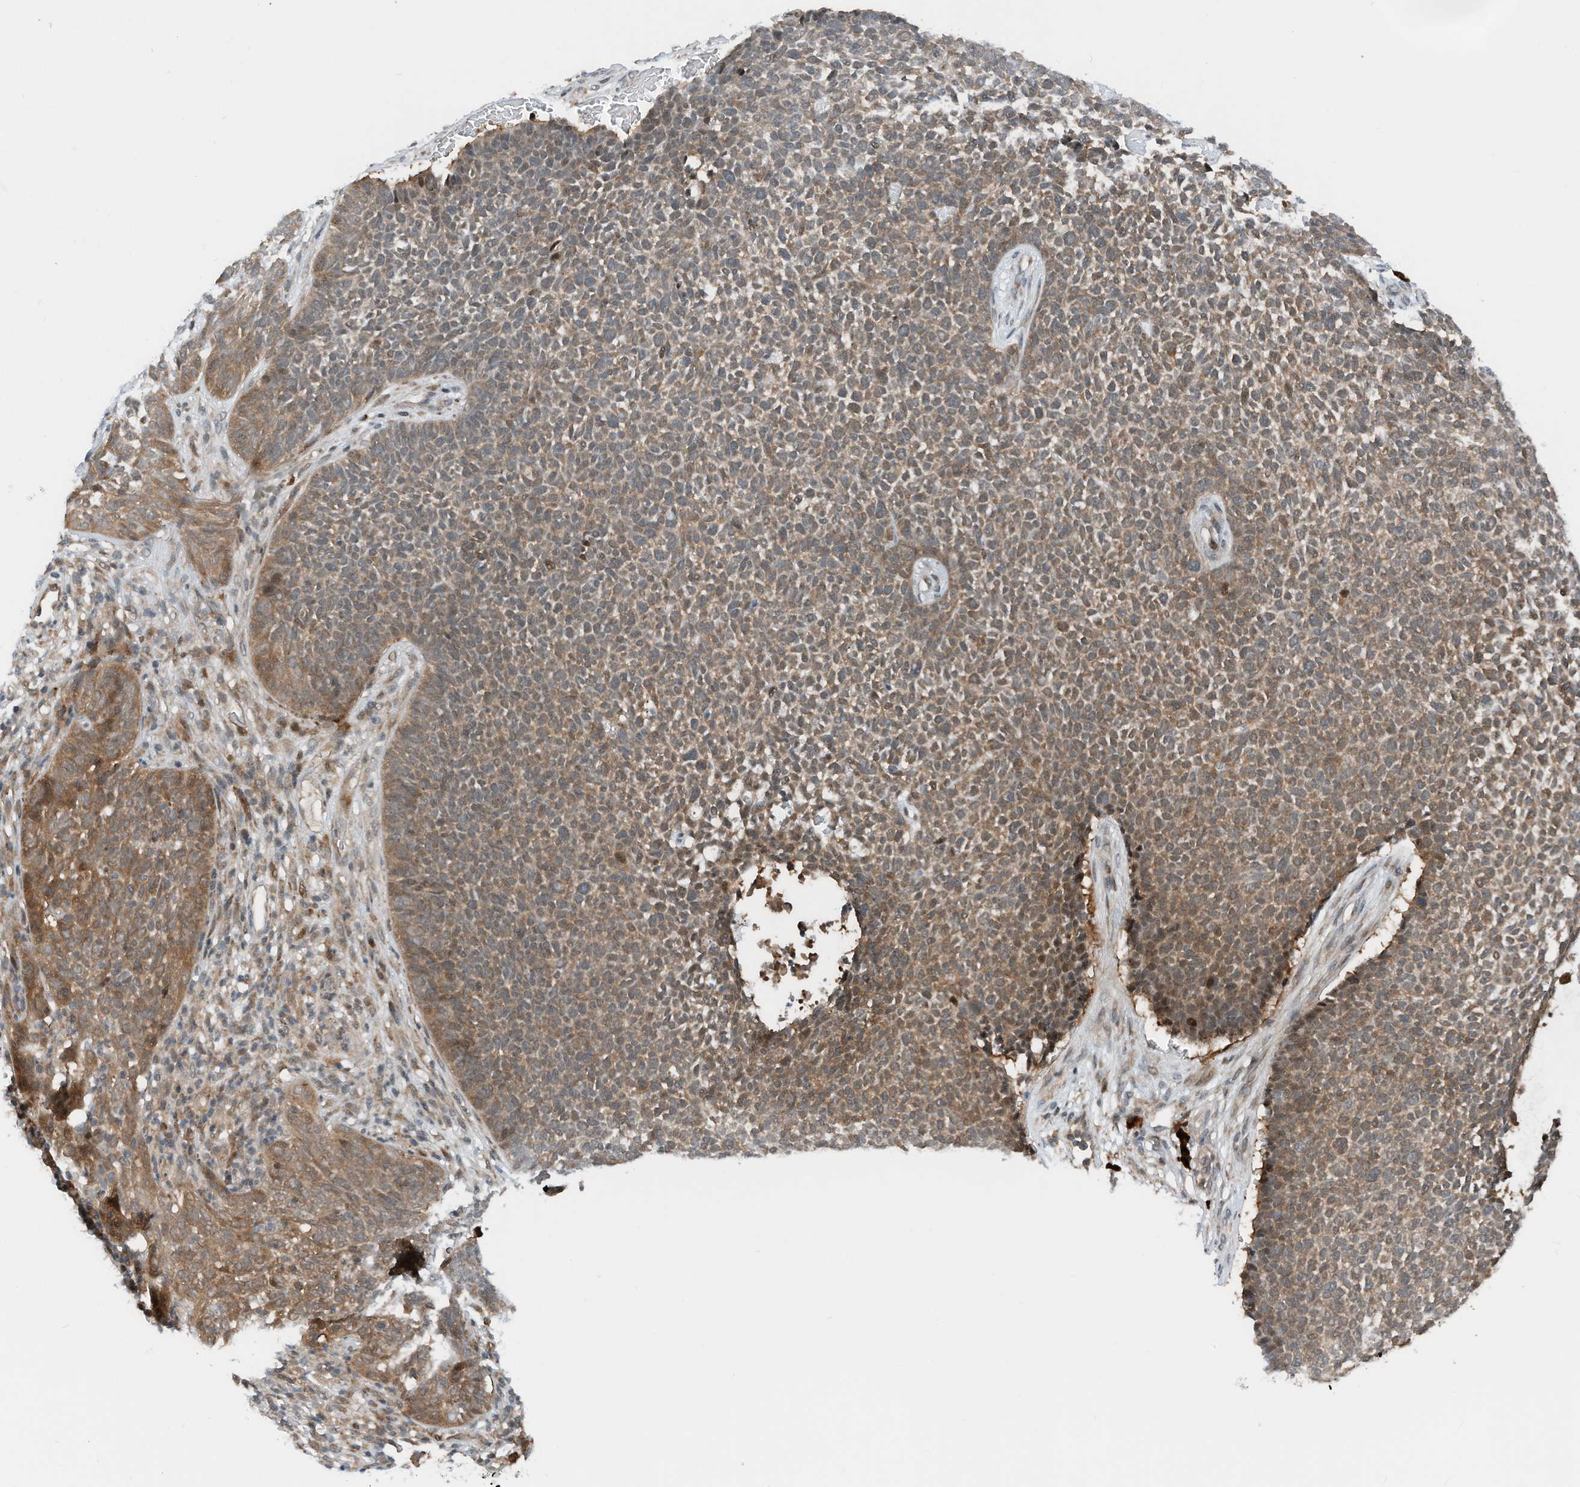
{"staining": {"intensity": "moderate", "quantity": ">75%", "location": "cytoplasmic/membranous"}, "tissue": "skin cancer", "cell_type": "Tumor cells", "image_type": "cancer", "snomed": [{"axis": "morphology", "description": "Basal cell carcinoma"}, {"axis": "topography", "description": "Skin"}], "caption": "Skin cancer stained with a brown dye shows moderate cytoplasmic/membranous positive staining in approximately >75% of tumor cells.", "gene": "RMND1", "patient": {"sex": "female", "age": 84}}